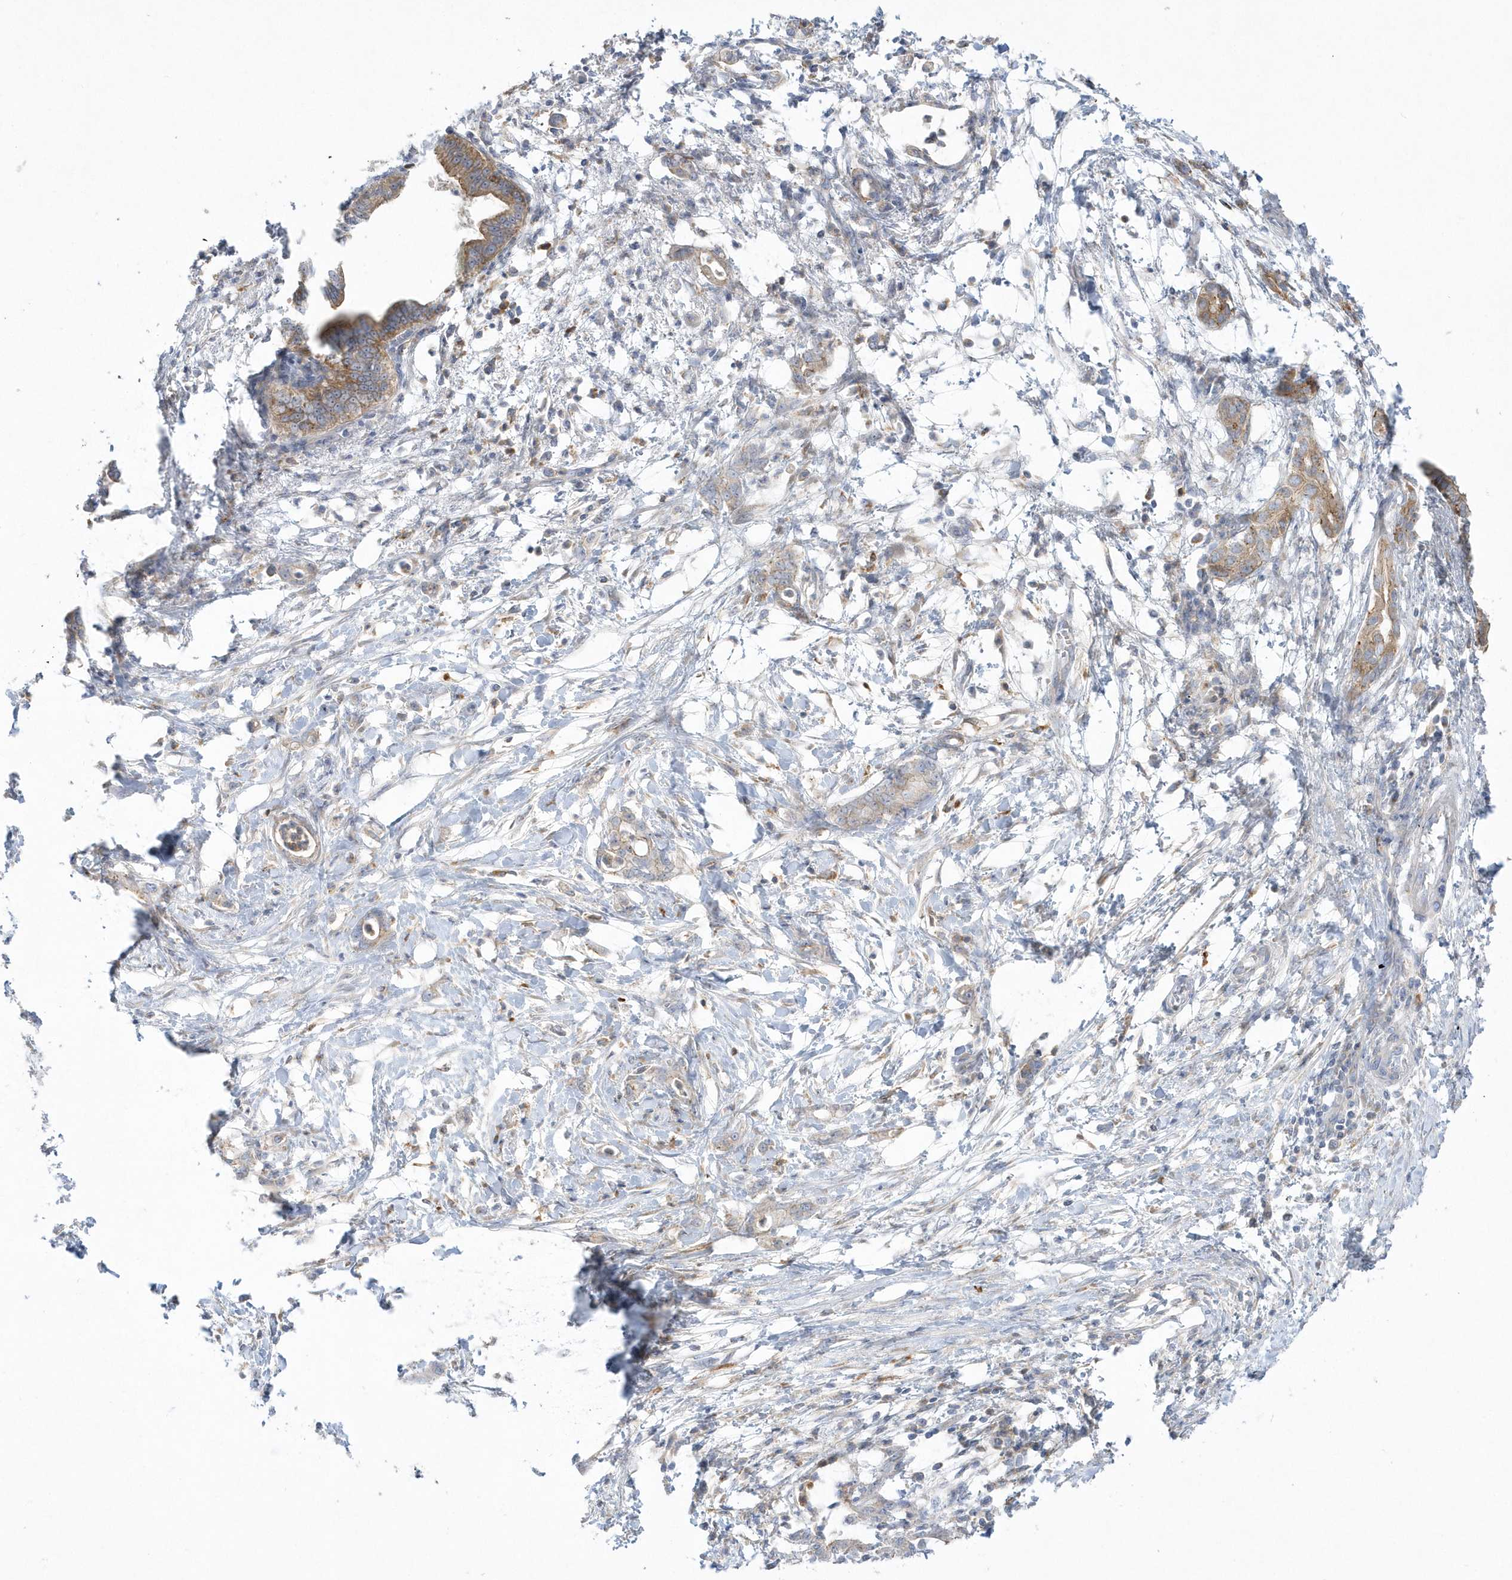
{"staining": {"intensity": "moderate", "quantity": ">75%", "location": "cytoplasmic/membranous"}, "tissue": "pancreatic cancer", "cell_type": "Tumor cells", "image_type": "cancer", "snomed": [{"axis": "morphology", "description": "Adenocarcinoma, NOS"}, {"axis": "topography", "description": "Pancreas"}], "caption": "An image of human pancreatic cancer (adenocarcinoma) stained for a protein displays moderate cytoplasmic/membranous brown staining in tumor cells.", "gene": "DNAJC18", "patient": {"sex": "female", "age": 55}}